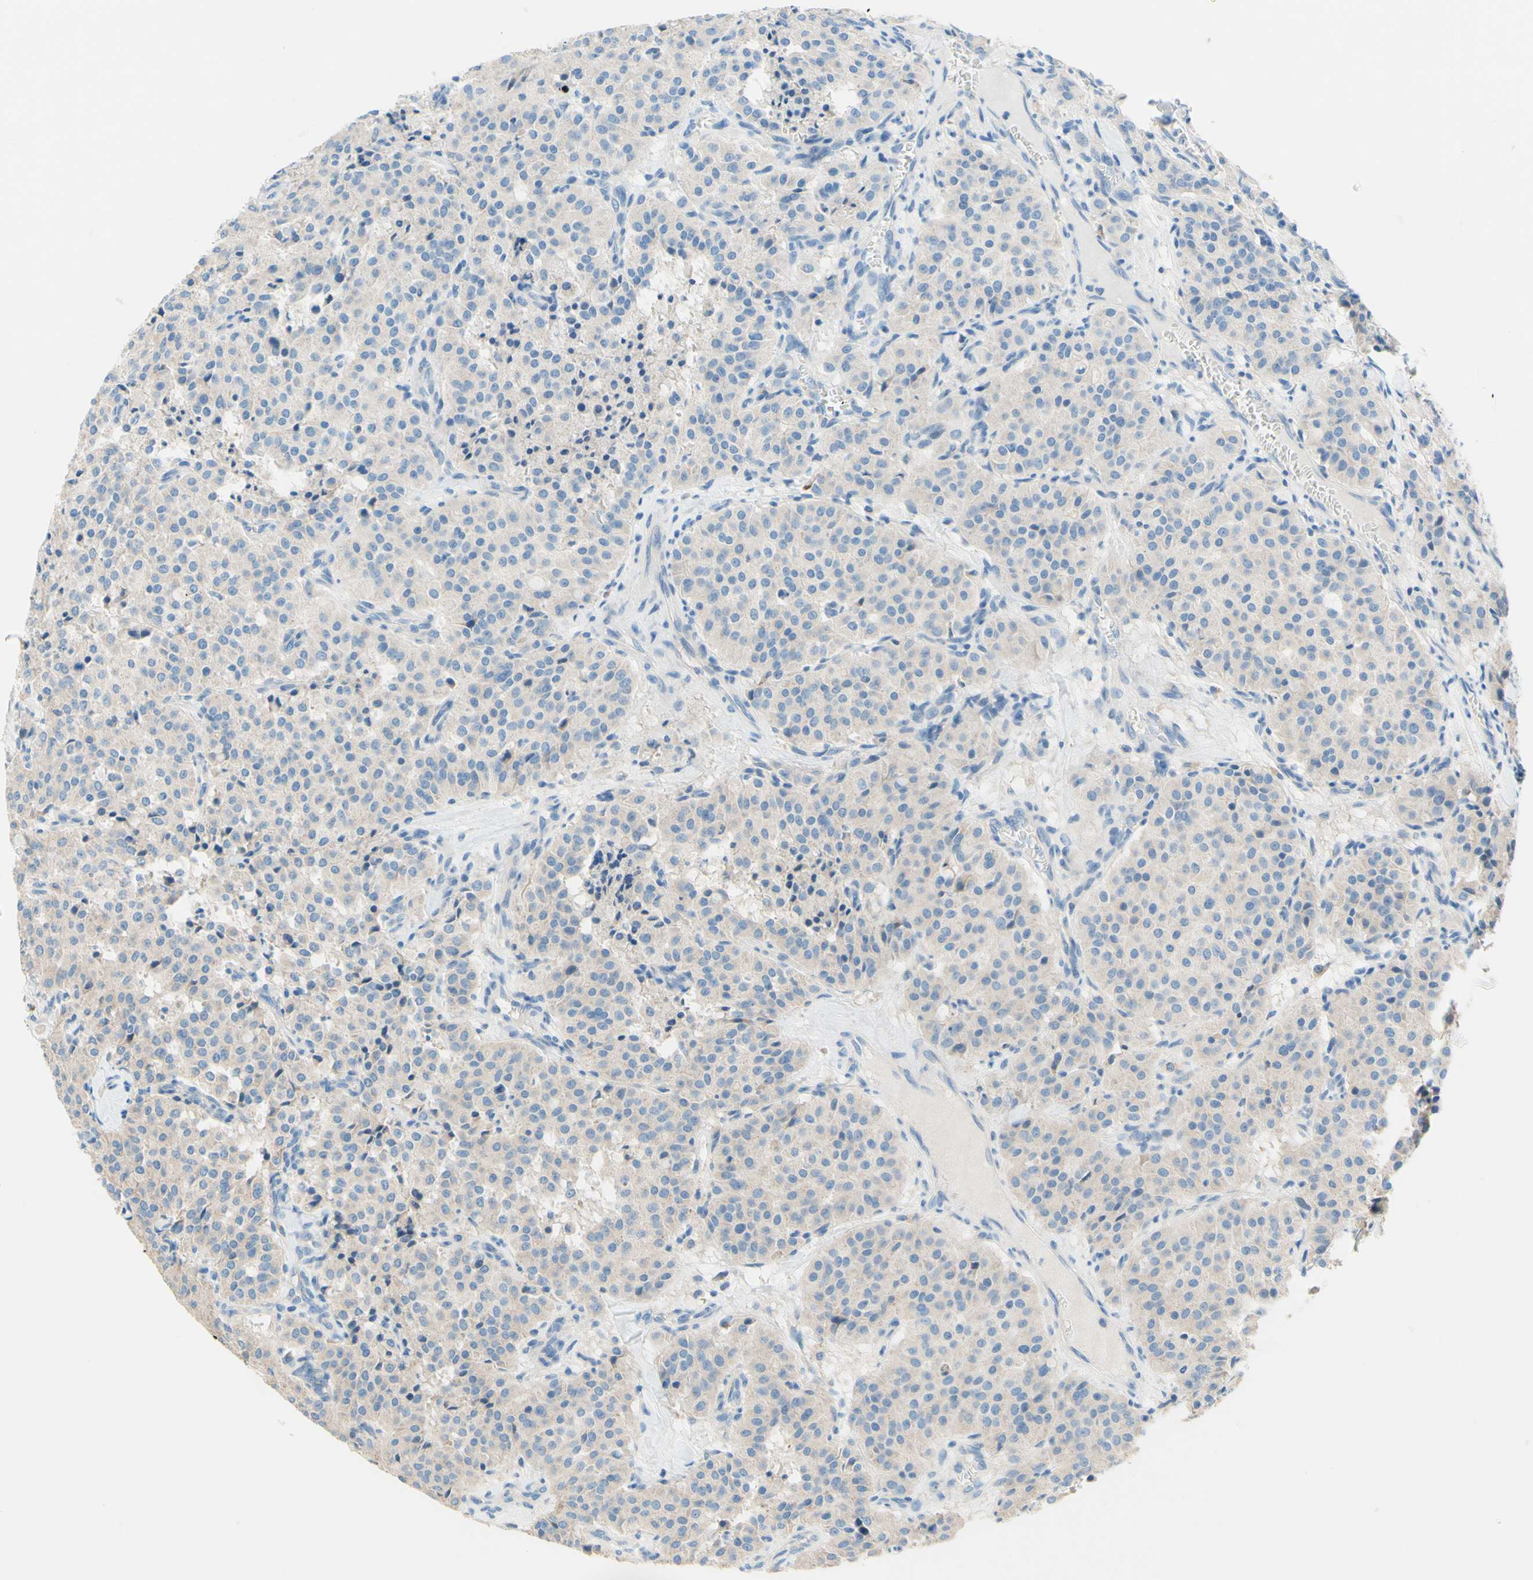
{"staining": {"intensity": "negative", "quantity": "none", "location": "none"}, "tissue": "carcinoid", "cell_type": "Tumor cells", "image_type": "cancer", "snomed": [{"axis": "morphology", "description": "Carcinoid, malignant, NOS"}, {"axis": "topography", "description": "Lung"}], "caption": "DAB (3,3'-diaminobenzidine) immunohistochemical staining of carcinoid (malignant) reveals no significant staining in tumor cells.", "gene": "PASD1", "patient": {"sex": "male", "age": 30}}